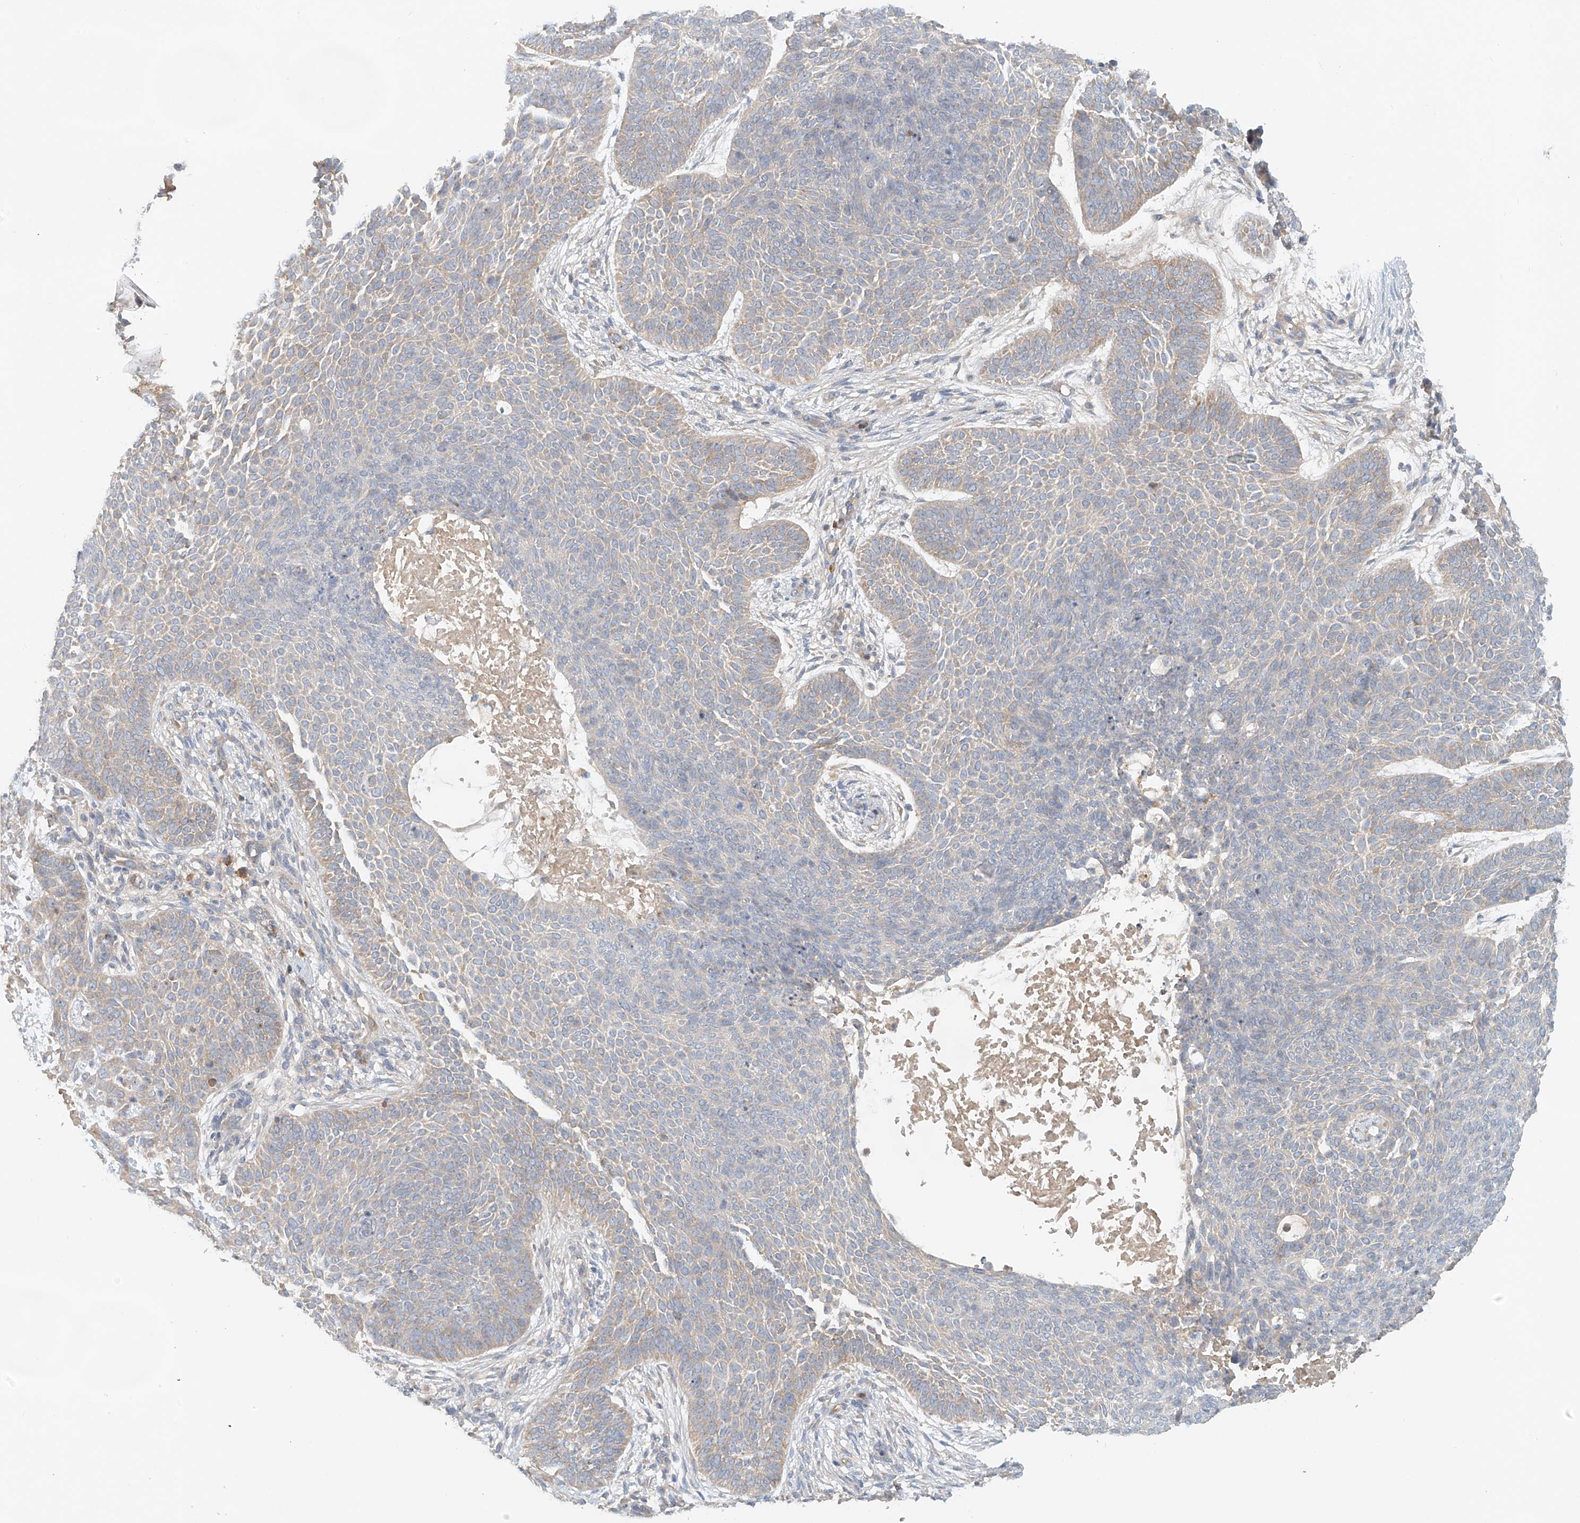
{"staining": {"intensity": "weak", "quantity": "25%-75%", "location": "cytoplasmic/membranous"}, "tissue": "skin cancer", "cell_type": "Tumor cells", "image_type": "cancer", "snomed": [{"axis": "morphology", "description": "Basal cell carcinoma"}, {"axis": "topography", "description": "Skin"}], "caption": "Immunohistochemical staining of human basal cell carcinoma (skin) displays weak cytoplasmic/membranous protein positivity in approximately 25%-75% of tumor cells.", "gene": "LYRM9", "patient": {"sex": "male", "age": 85}}